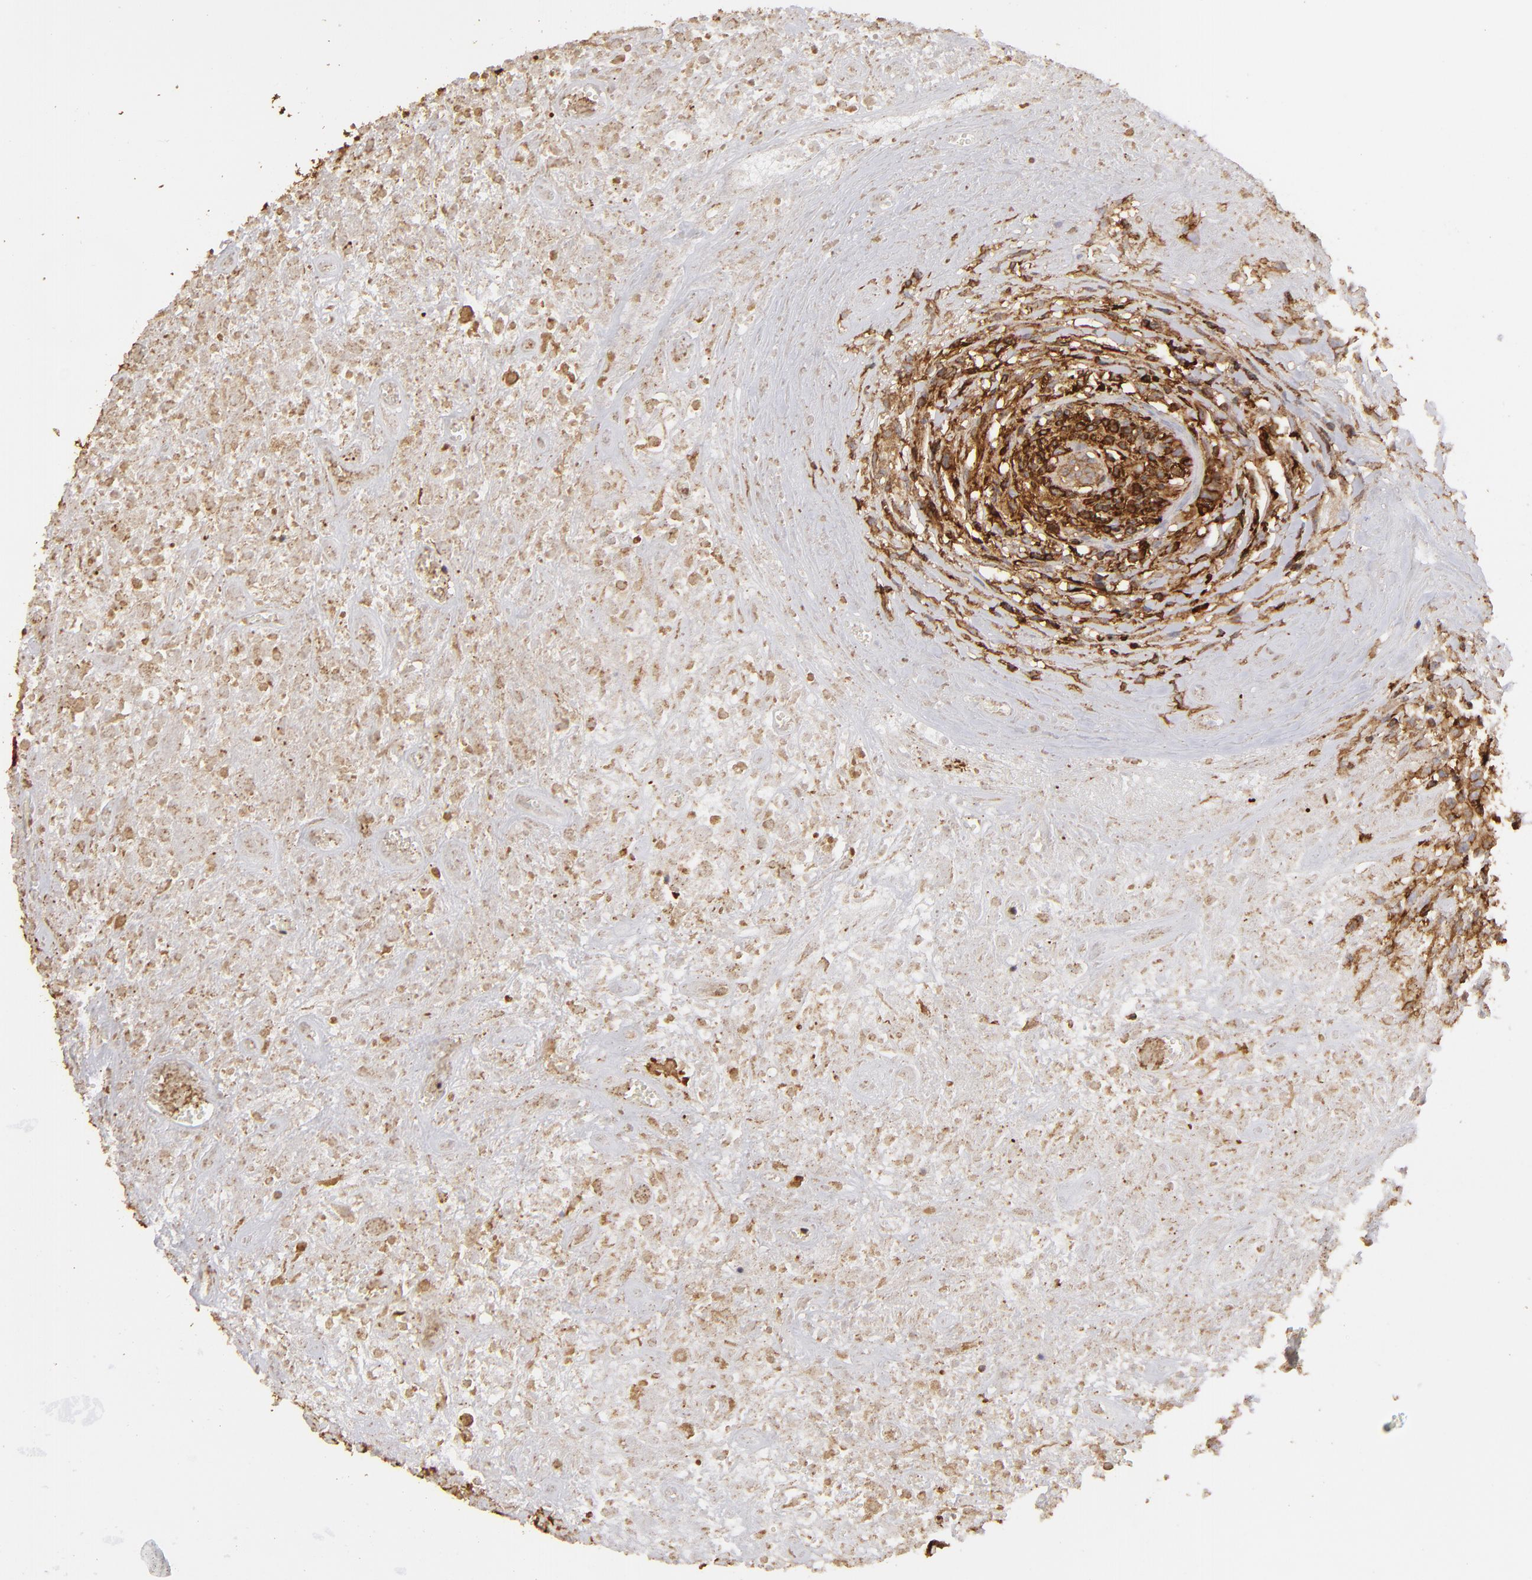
{"staining": {"intensity": "strong", "quantity": ">75%", "location": "cytoplasmic/membranous"}, "tissue": "lymphoma", "cell_type": "Tumor cells", "image_type": "cancer", "snomed": [{"axis": "morphology", "description": "Hodgkin's disease, NOS"}, {"axis": "topography", "description": "Lymph node"}], "caption": "IHC image of lymphoma stained for a protein (brown), which demonstrates high levels of strong cytoplasmic/membranous positivity in approximately >75% of tumor cells.", "gene": "ACTB", "patient": {"sex": "male", "age": 46}}